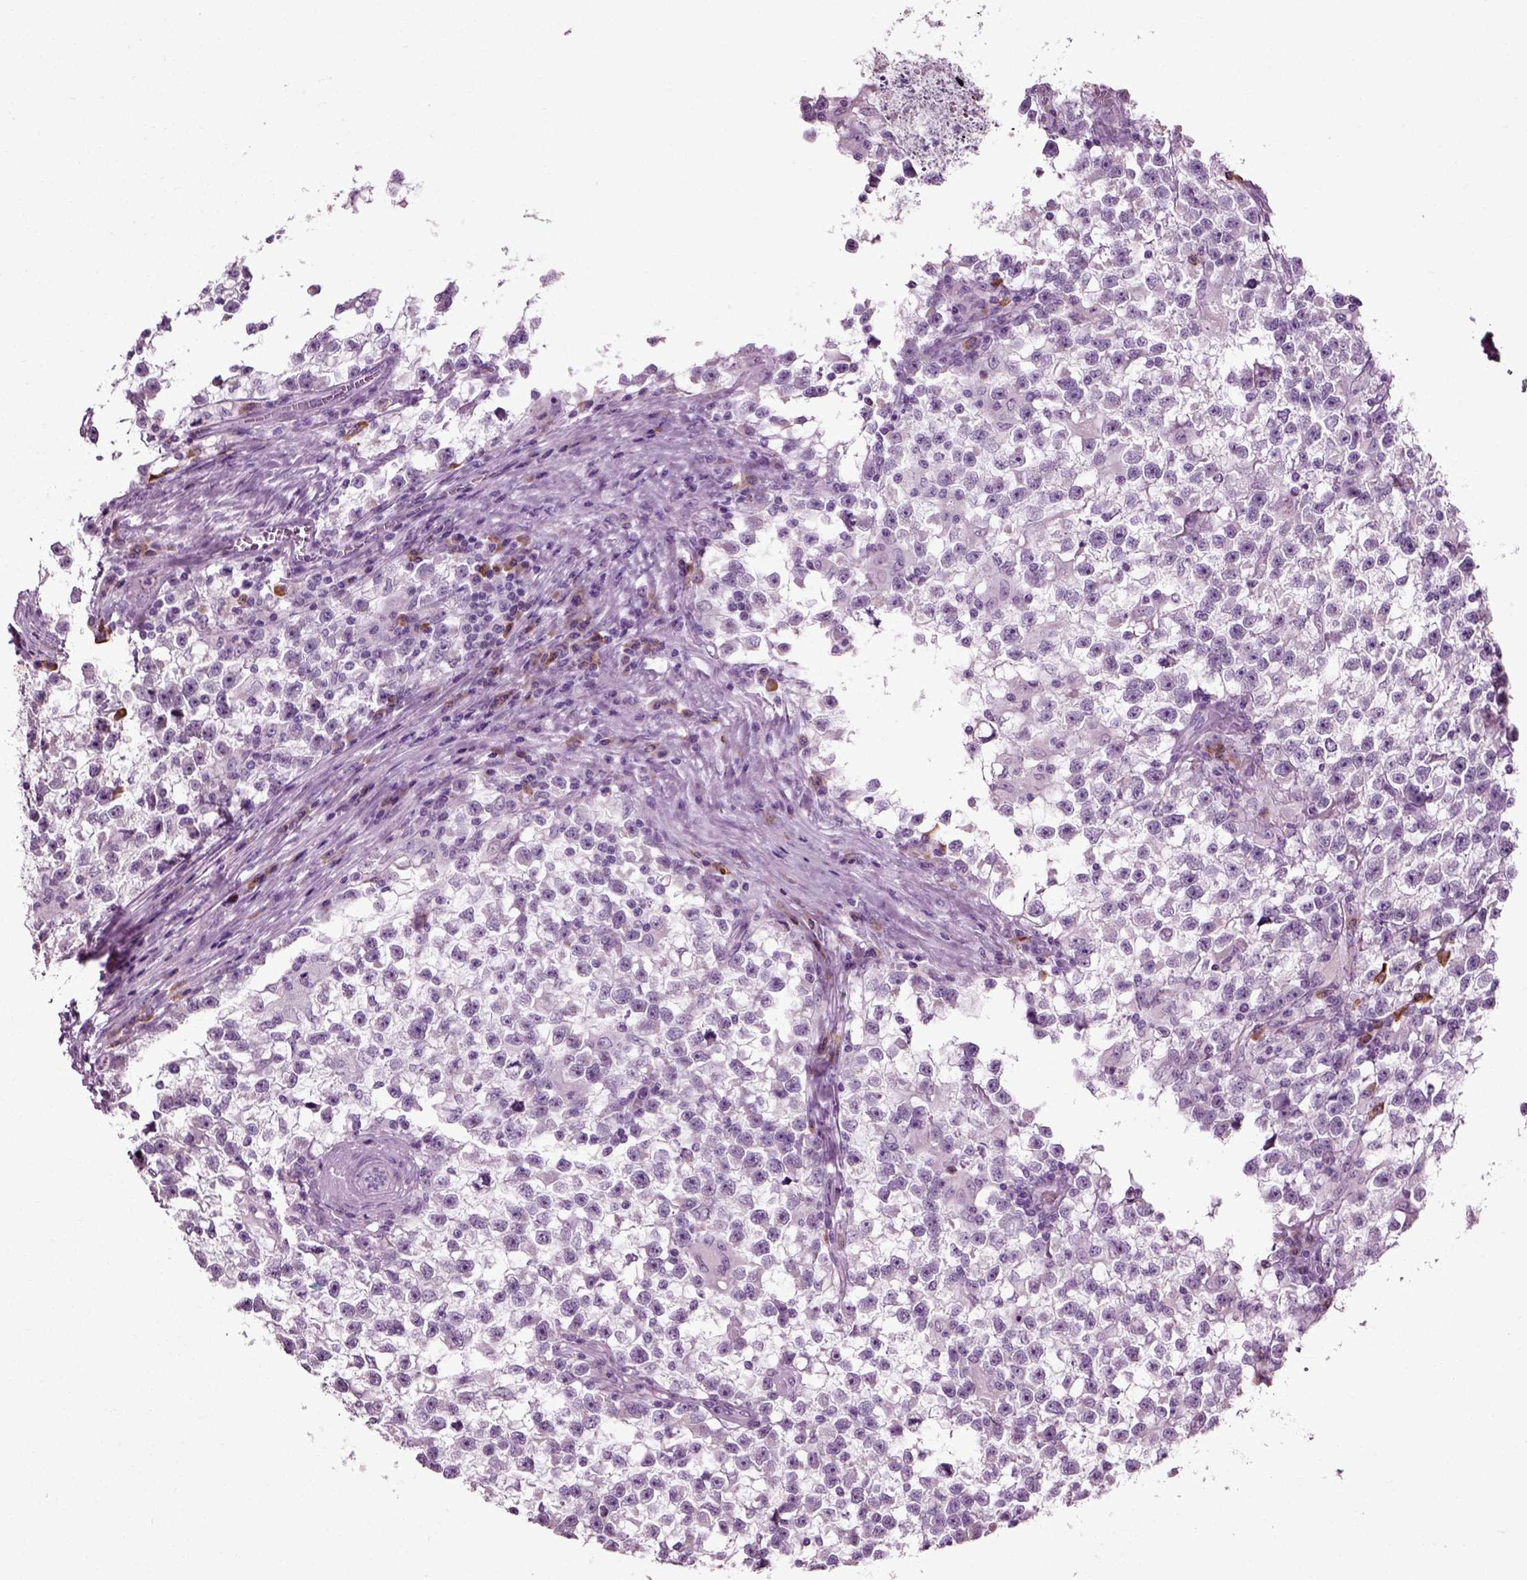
{"staining": {"intensity": "negative", "quantity": "none", "location": "none"}, "tissue": "testis cancer", "cell_type": "Tumor cells", "image_type": "cancer", "snomed": [{"axis": "morphology", "description": "Seminoma, NOS"}, {"axis": "topography", "description": "Testis"}], "caption": "Testis cancer was stained to show a protein in brown. There is no significant staining in tumor cells.", "gene": "SLC26A8", "patient": {"sex": "male", "age": 31}}